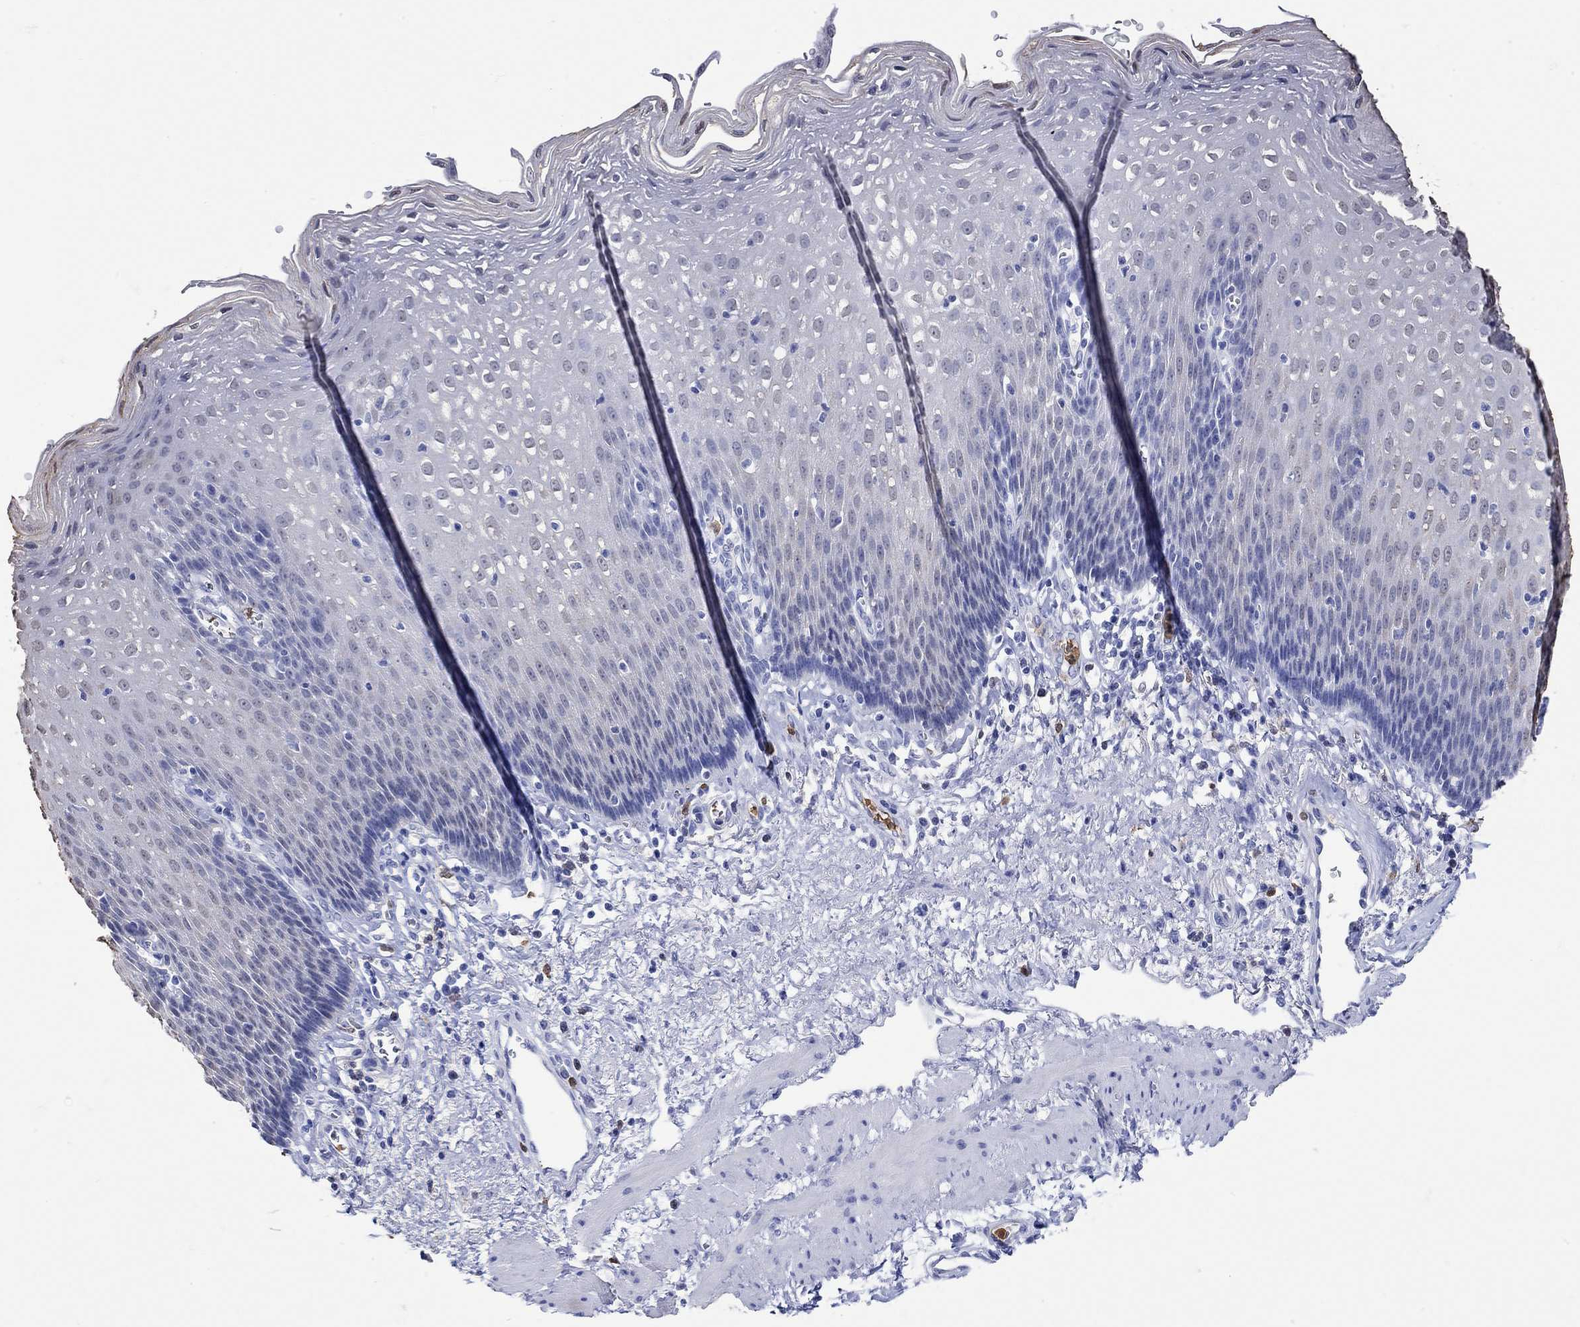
{"staining": {"intensity": "negative", "quantity": "none", "location": "none"}, "tissue": "esophagus", "cell_type": "Squamous epithelial cells", "image_type": "normal", "snomed": [{"axis": "morphology", "description": "Normal tissue, NOS"}, {"axis": "topography", "description": "Esophagus"}], "caption": "The photomicrograph exhibits no significant expression in squamous epithelial cells of esophagus.", "gene": "LINGO3", "patient": {"sex": "male", "age": 57}}